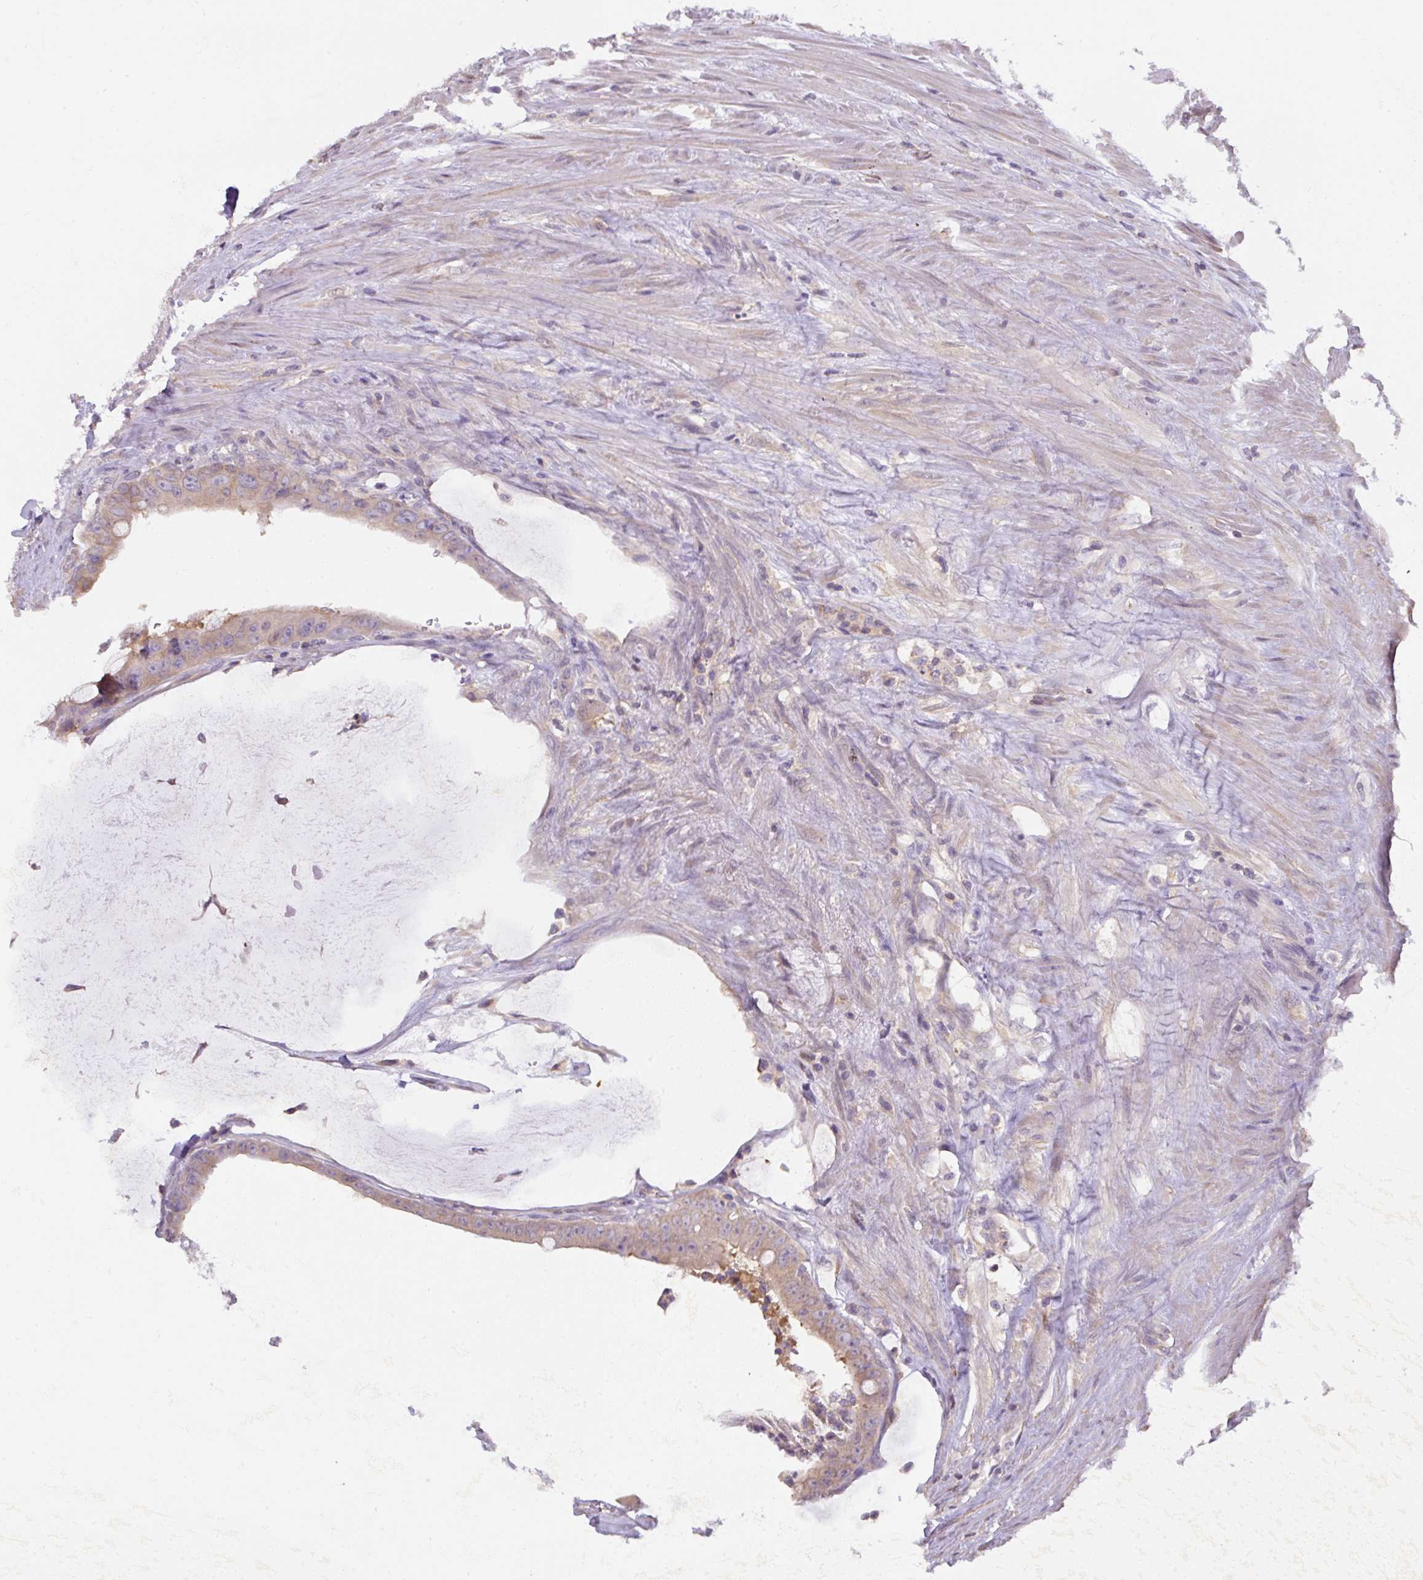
{"staining": {"intensity": "weak", "quantity": ">75%", "location": "cytoplasmic/membranous"}, "tissue": "colorectal cancer", "cell_type": "Tumor cells", "image_type": "cancer", "snomed": [{"axis": "morphology", "description": "Adenocarcinoma, NOS"}, {"axis": "topography", "description": "Rectum"}], "caption": "Brown immunohistochemical staining in colorectal cancer exhibits weak cytoplasmic/membranous positivity in about >75% of tumor cells.", "gene": "ST13", "patient": {"sex": "male", "age": 78}}